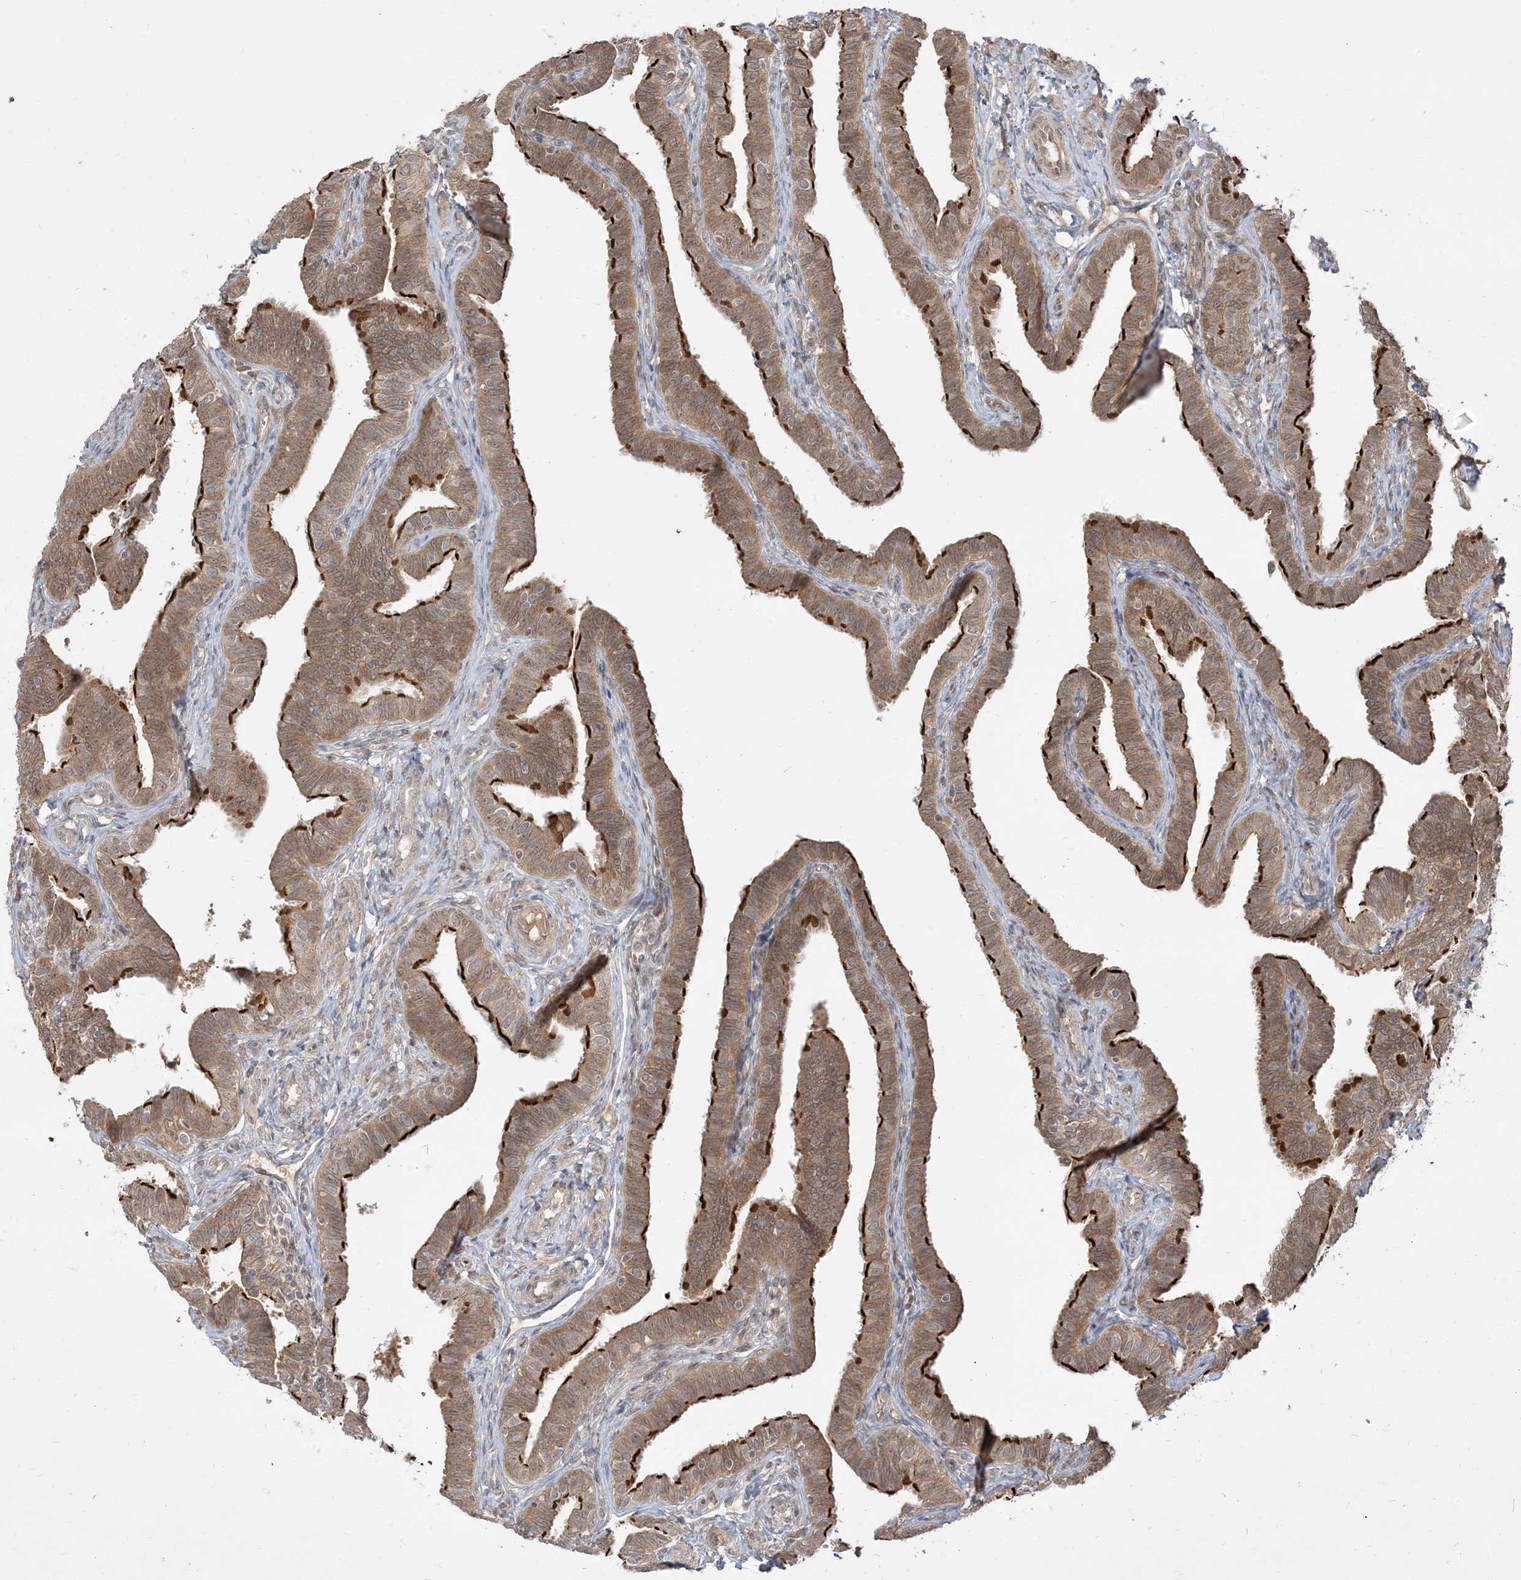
{"staining": {"intensity": "strong", "quantity": "25%-75%", "location": "cytoplasmic/membranous,nuclear"}, "tissue": "fallopian tube", "cell_type": "Glandular cells", "image_type": "normal", "snomed": [{"axis": "morphology", "description": "Normal tissue, NOS"}, {"axis": "topography", "description": "Fallopian tube"}], "caption": "Immunohistochemistry (DAB) staining of normal fallopian tube demonstrates strong cytoplasmic/membranous,nuclear protein staining in approximately 25%-75% of glandular cells. Immunohistochemistry (ihc) stains the protein of interest in brown and the nuclei are stained blue.", "gene": "TBCC", "patient": {"sex": "female", "age": 39}}